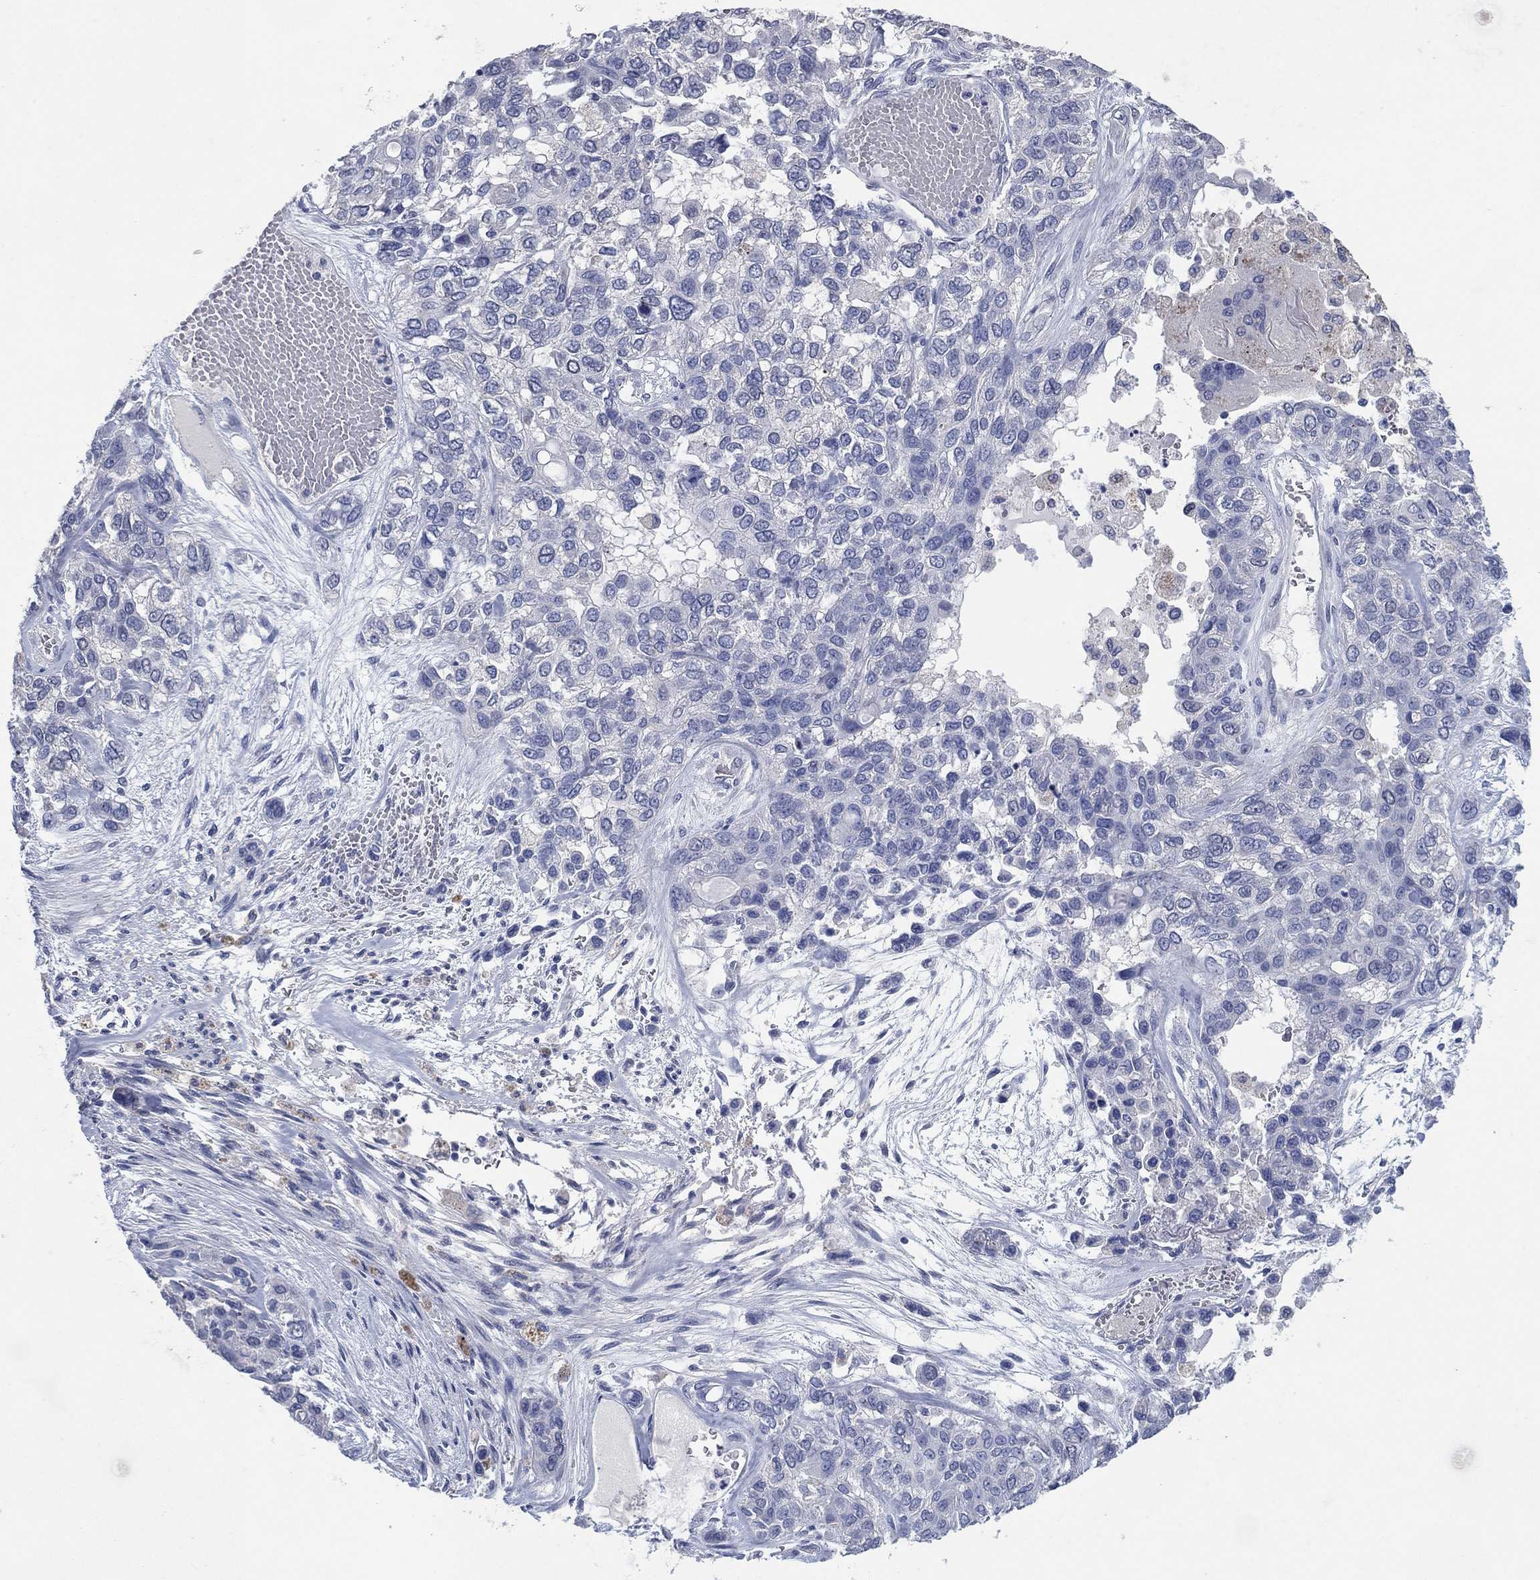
{"staining": {"intensity": "negative", "quantity": "none", "location": "none"}, "tissue": "lung cancer", "cell_type": "Tumor cells", "image_type": "cancer", "snomed": [{"axis": "morphology", "description": "Squamous cell carcinoma, NOS"}, {"axis": "topography", "description": "Lung"}], "caption": "The photomicrograph demonstrates no staining of tumor cells in lung cancer (squamous cell carcinoma). (Immunohistochemistry (ihc), brightfield microscopy, high magnification).", "gene": "FSCN2", "patient": {"sex": "female", "age": 70}}